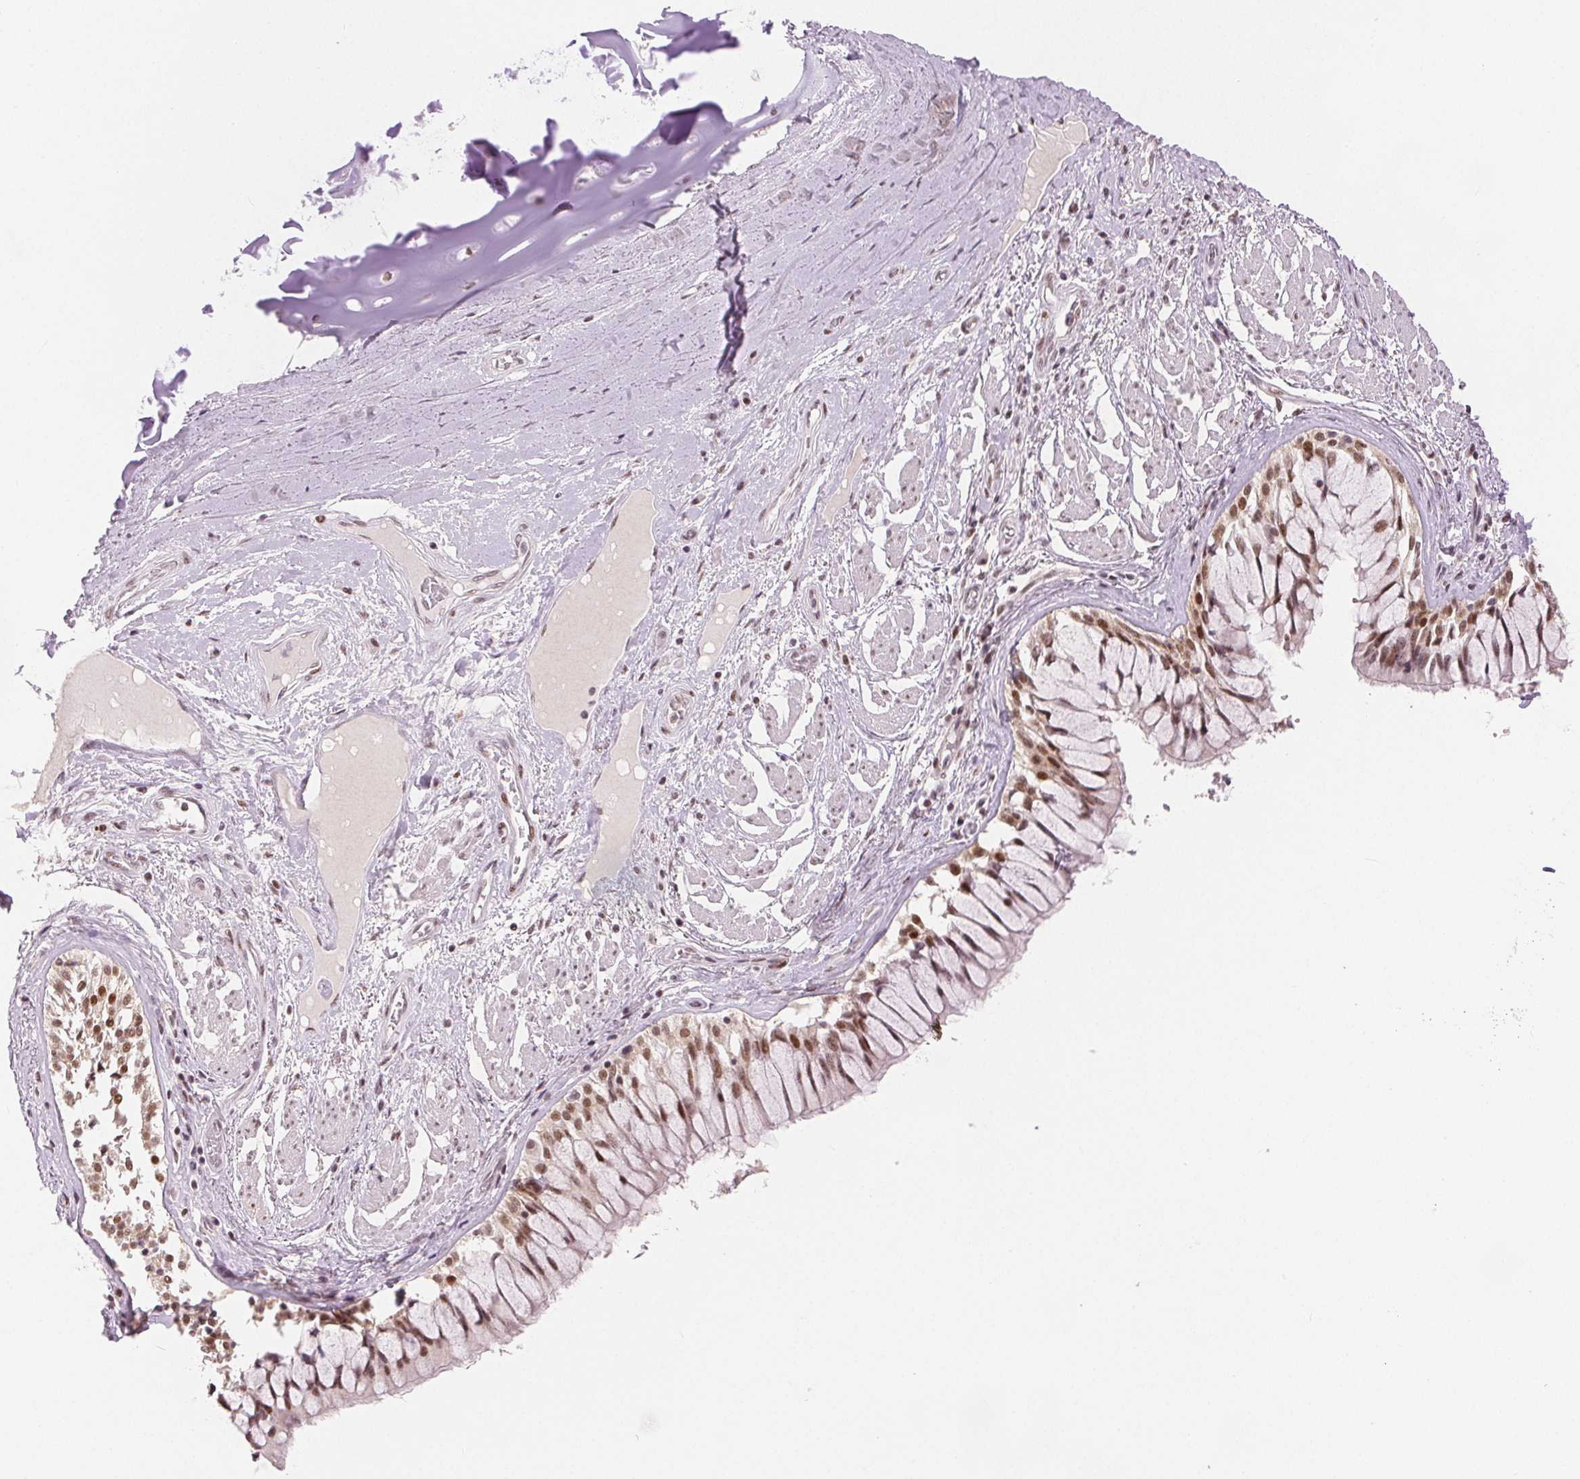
{"staining": {"intensity": "moderate", "quantity": ">75%", "location": "nuclear"}, "tissue": "adipose tissue", "cell_type": "Adipocytes", "image_type": "normal", "snomed": [{"axis": "morphology", "description": "Normal tissue, NOS"}, {"axis": "topography", "description": "Cartilage tissue"}, {"axis": "topography", "description": "Bronchus"}], "caption": "A micrograph of adipose tissue stained for a protein displays moderate nuclear brown staining in adipocytes. Ihc stains the protein in brown and the nuclei are stained blue.", "gene": "ZNF703", "patient": {"sex": "male", "age": 64}}